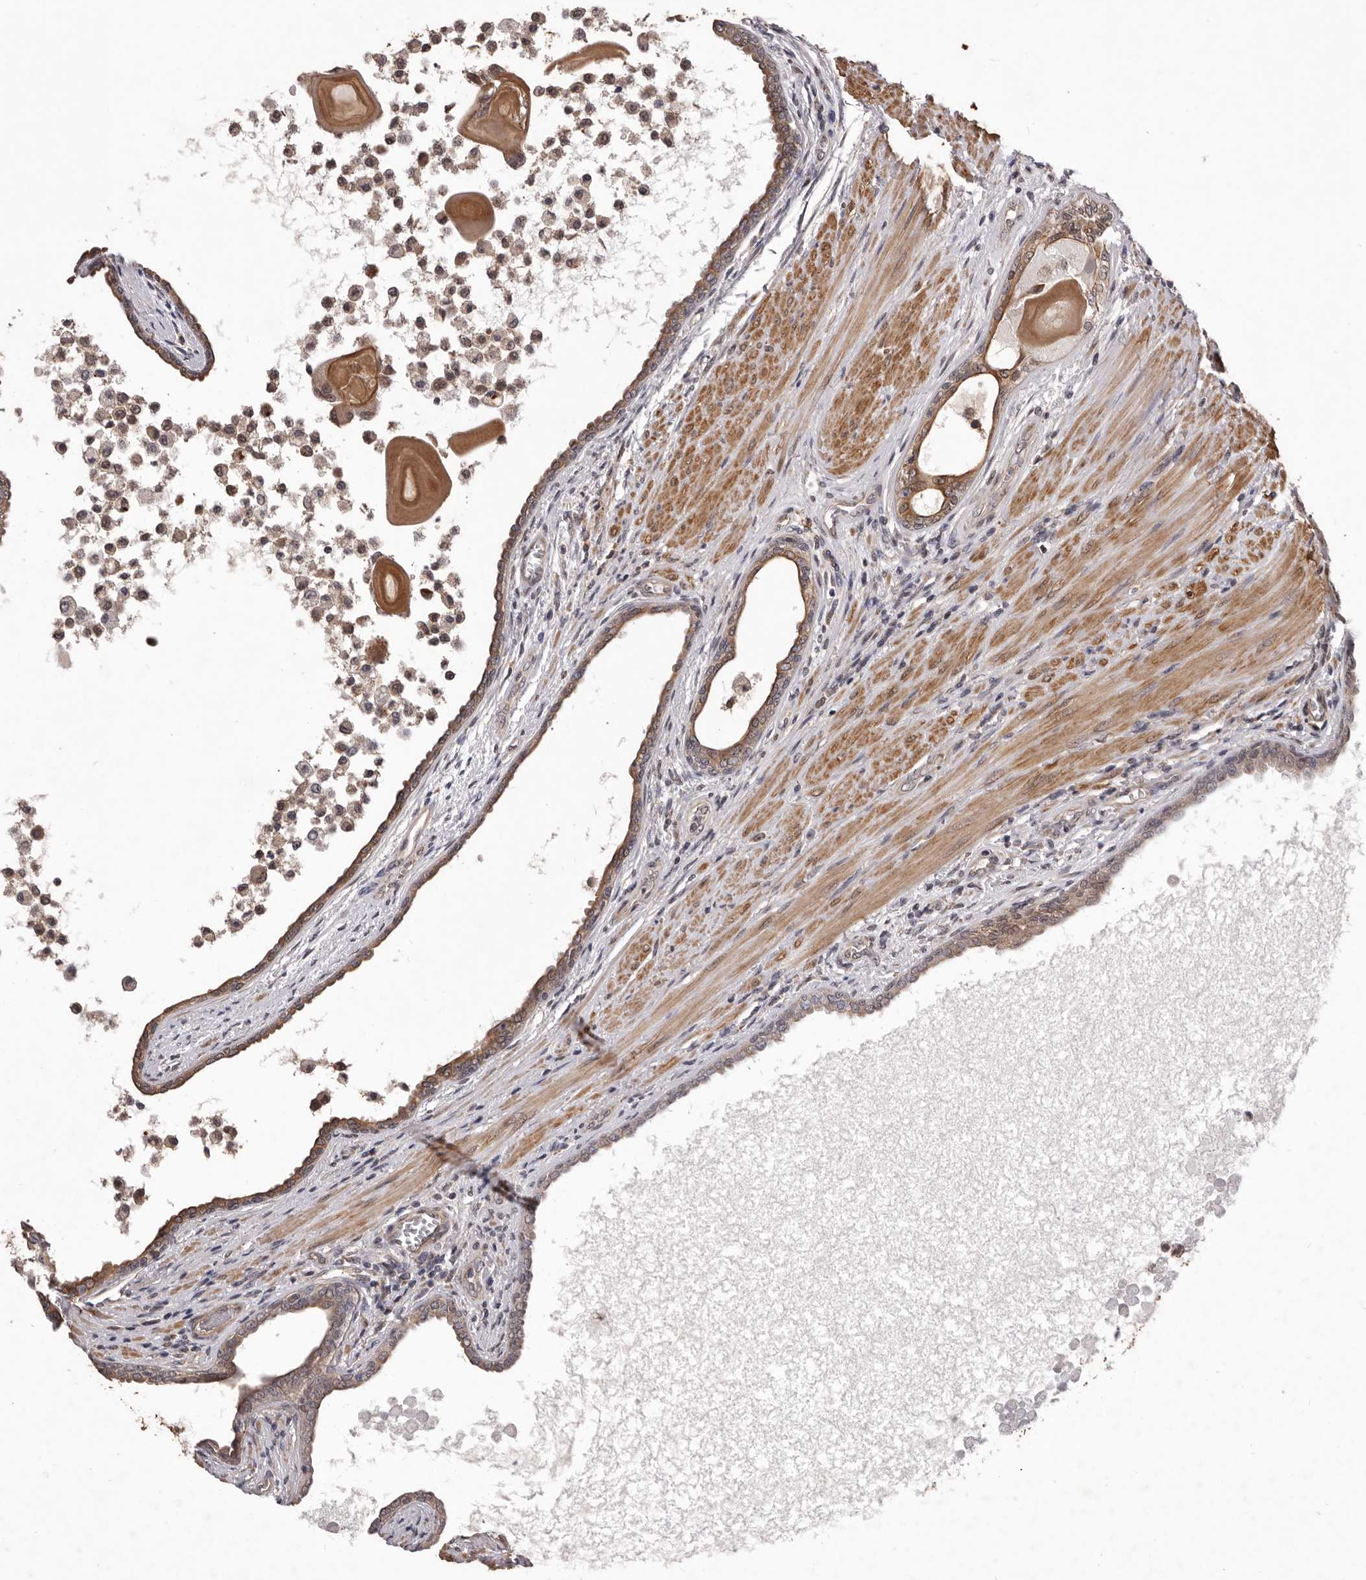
{"staining": {"intensity": "moderate", "quantity": ">75%", "location": "cytoplasmic/membranous"}, "tissue": "prostate cancer", "cell_type": "Tumor cells", "image_type": "cancer", "snomed": [{"axis": "morphology", "description": "Normal tissue, NOS"}, {"axis": "morphology", "description": "Adenocarcinoma, Low grade"}, {"axis": "topography", "description": "Prostate"}, {"axis": "topography", "description": "Peripheral nerve tissue"}], "caption": "High-power microscopy captured an immunohistochemistry micrograph of prostate cancer, revealing moderate cytoplasmic/membranous expression in approximately >75% of tumor cells.", "gene": "CELF3", "patient": {"sex": "male", "age": 71}}